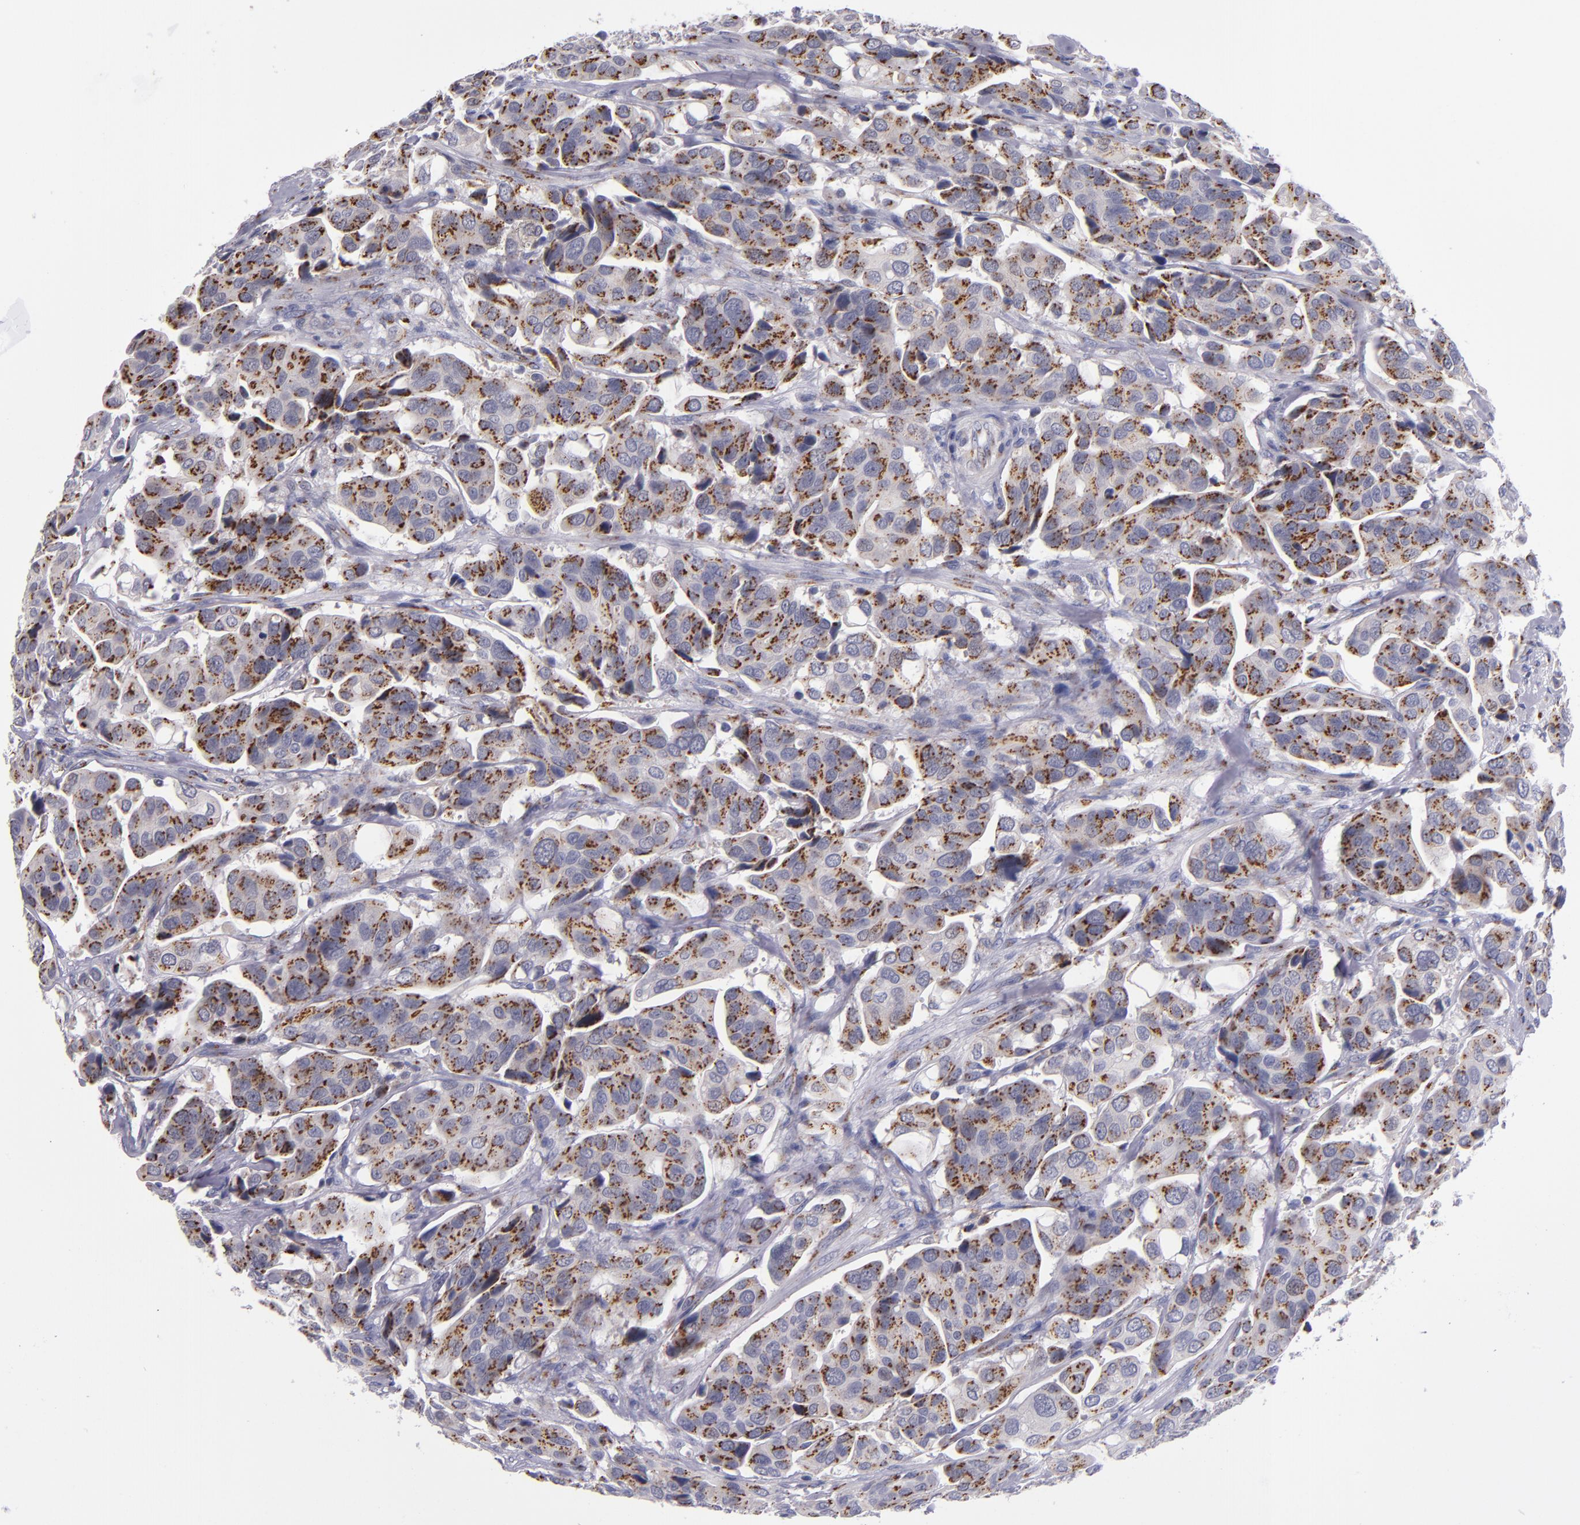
{"staining": {"intensity": "strong", "quantity": ">75%", "location": "cytoplasmic/membranous"}, "tissue": "urothelial cancer", "cell_type": "Tumor cells", "image_type": "cancer", "snomed": [{"axis": "morphology", "description": "Adenocarcinoma, NOS"}, {"axis": "topography", "description": "Urinary bladder"}], "caption": "Immunohistochemistry micrograph of neoplastic tissue: urothelial cancer stained using immunohistochemistry (IHC) exhibits high levels of strong protein expression localized specifically in the cytoplasmic/membranous of tumor cells, appearing as a cytoplasmic/membranous brown color.", "gene": "RAB41", "patient": {"sex": "male", "age": 61}}